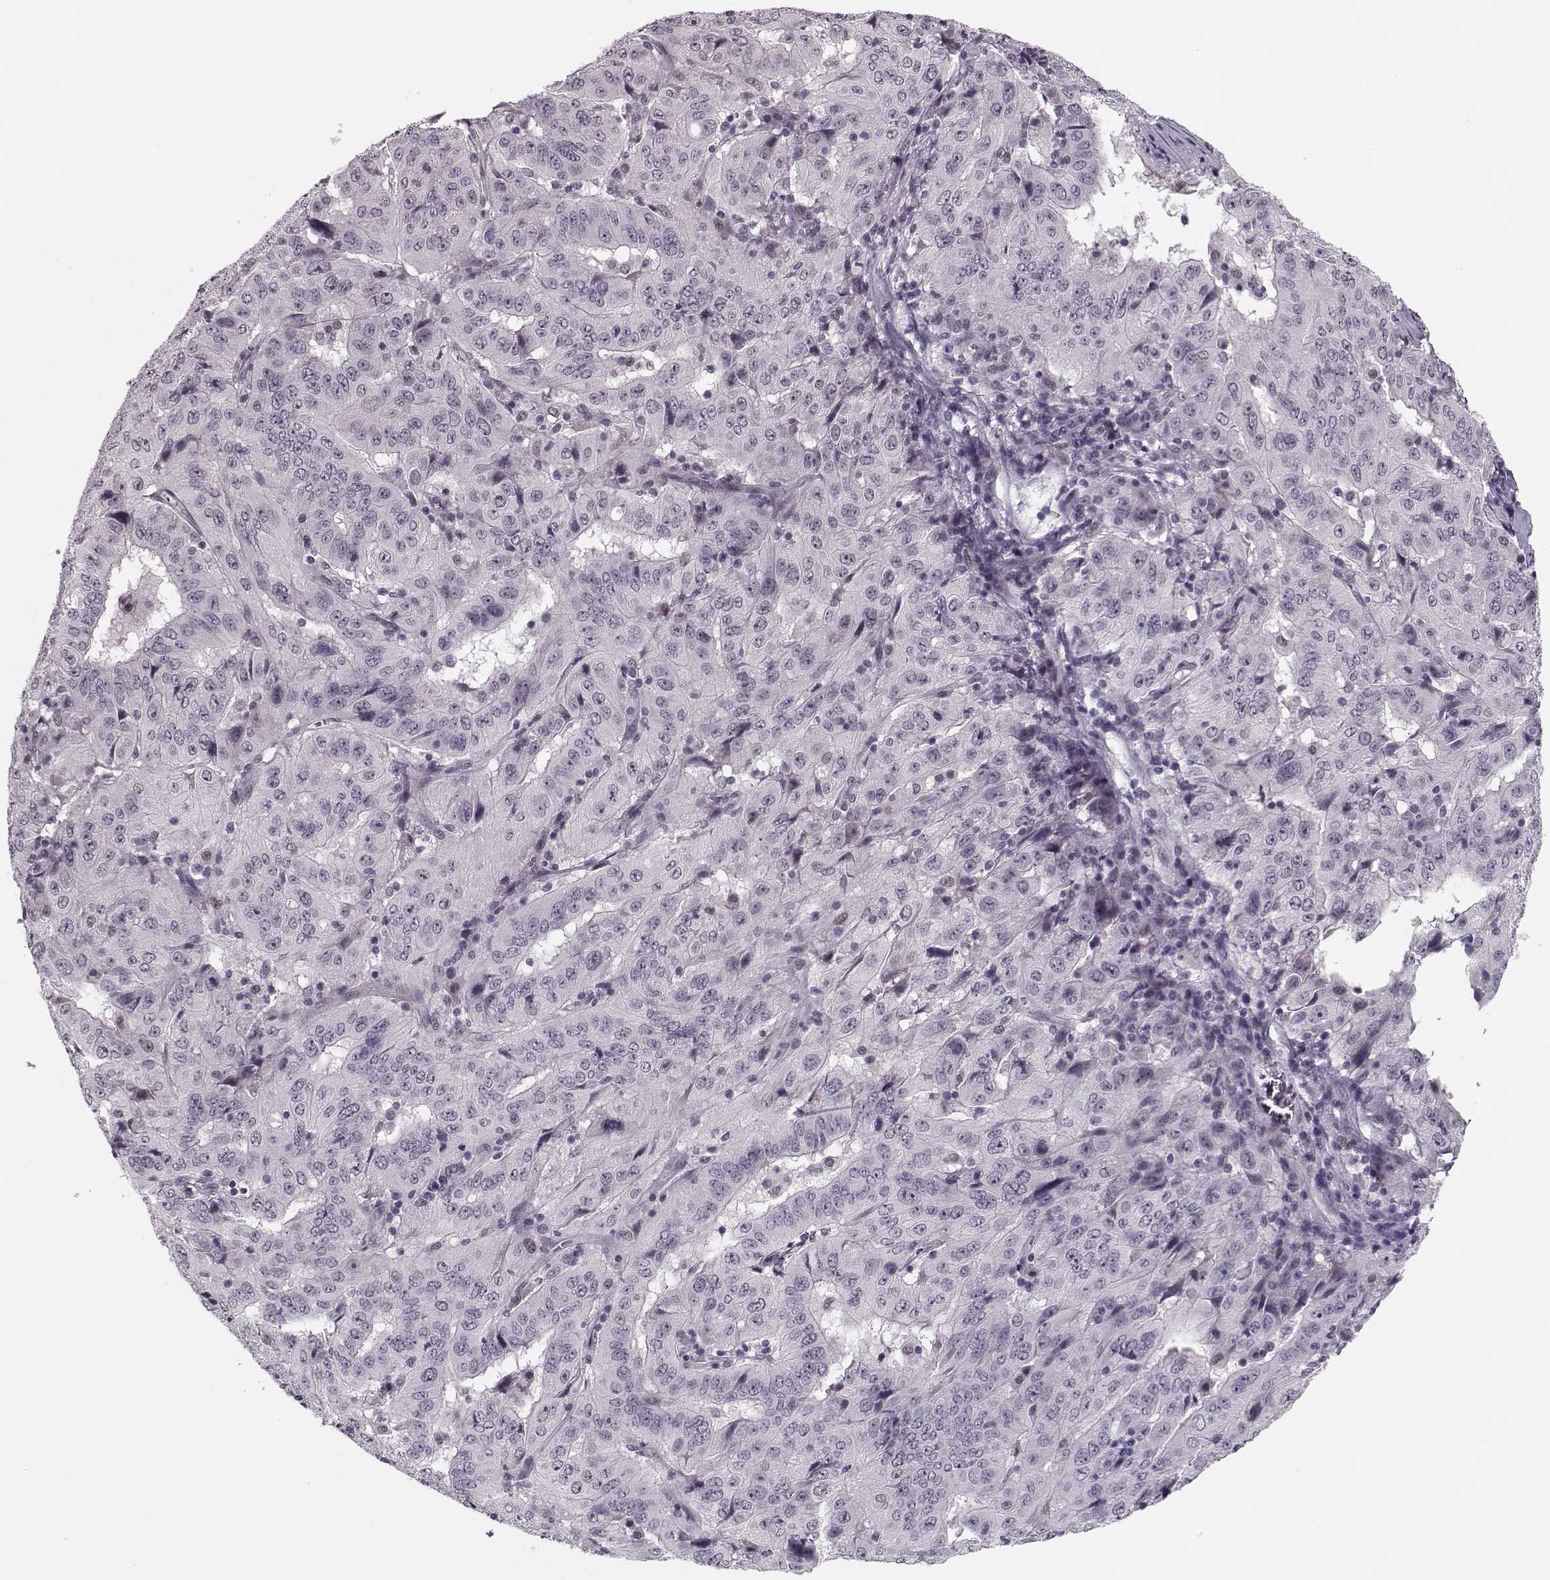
{"staining": {"intensity": "negative", "quantity": "none", "location": "none"}, "tissue": "pancreatic cancer", "cell_type": "Tumor cells", "image_type": "cancer", "snomed": [{"axis": "morphology", "description": "Adenocarcinoma, NOS"}, {"axis": "topography", "description": "Pancreas"}], "caption": "An immunohistochemistry image of pancreatic adenocarcinoma is shown. There is no staining in tumor cells of pancreatic adenocarcinoma.", "gene": "DNAI3", "patient": {"sex": "male", "age": 63}}